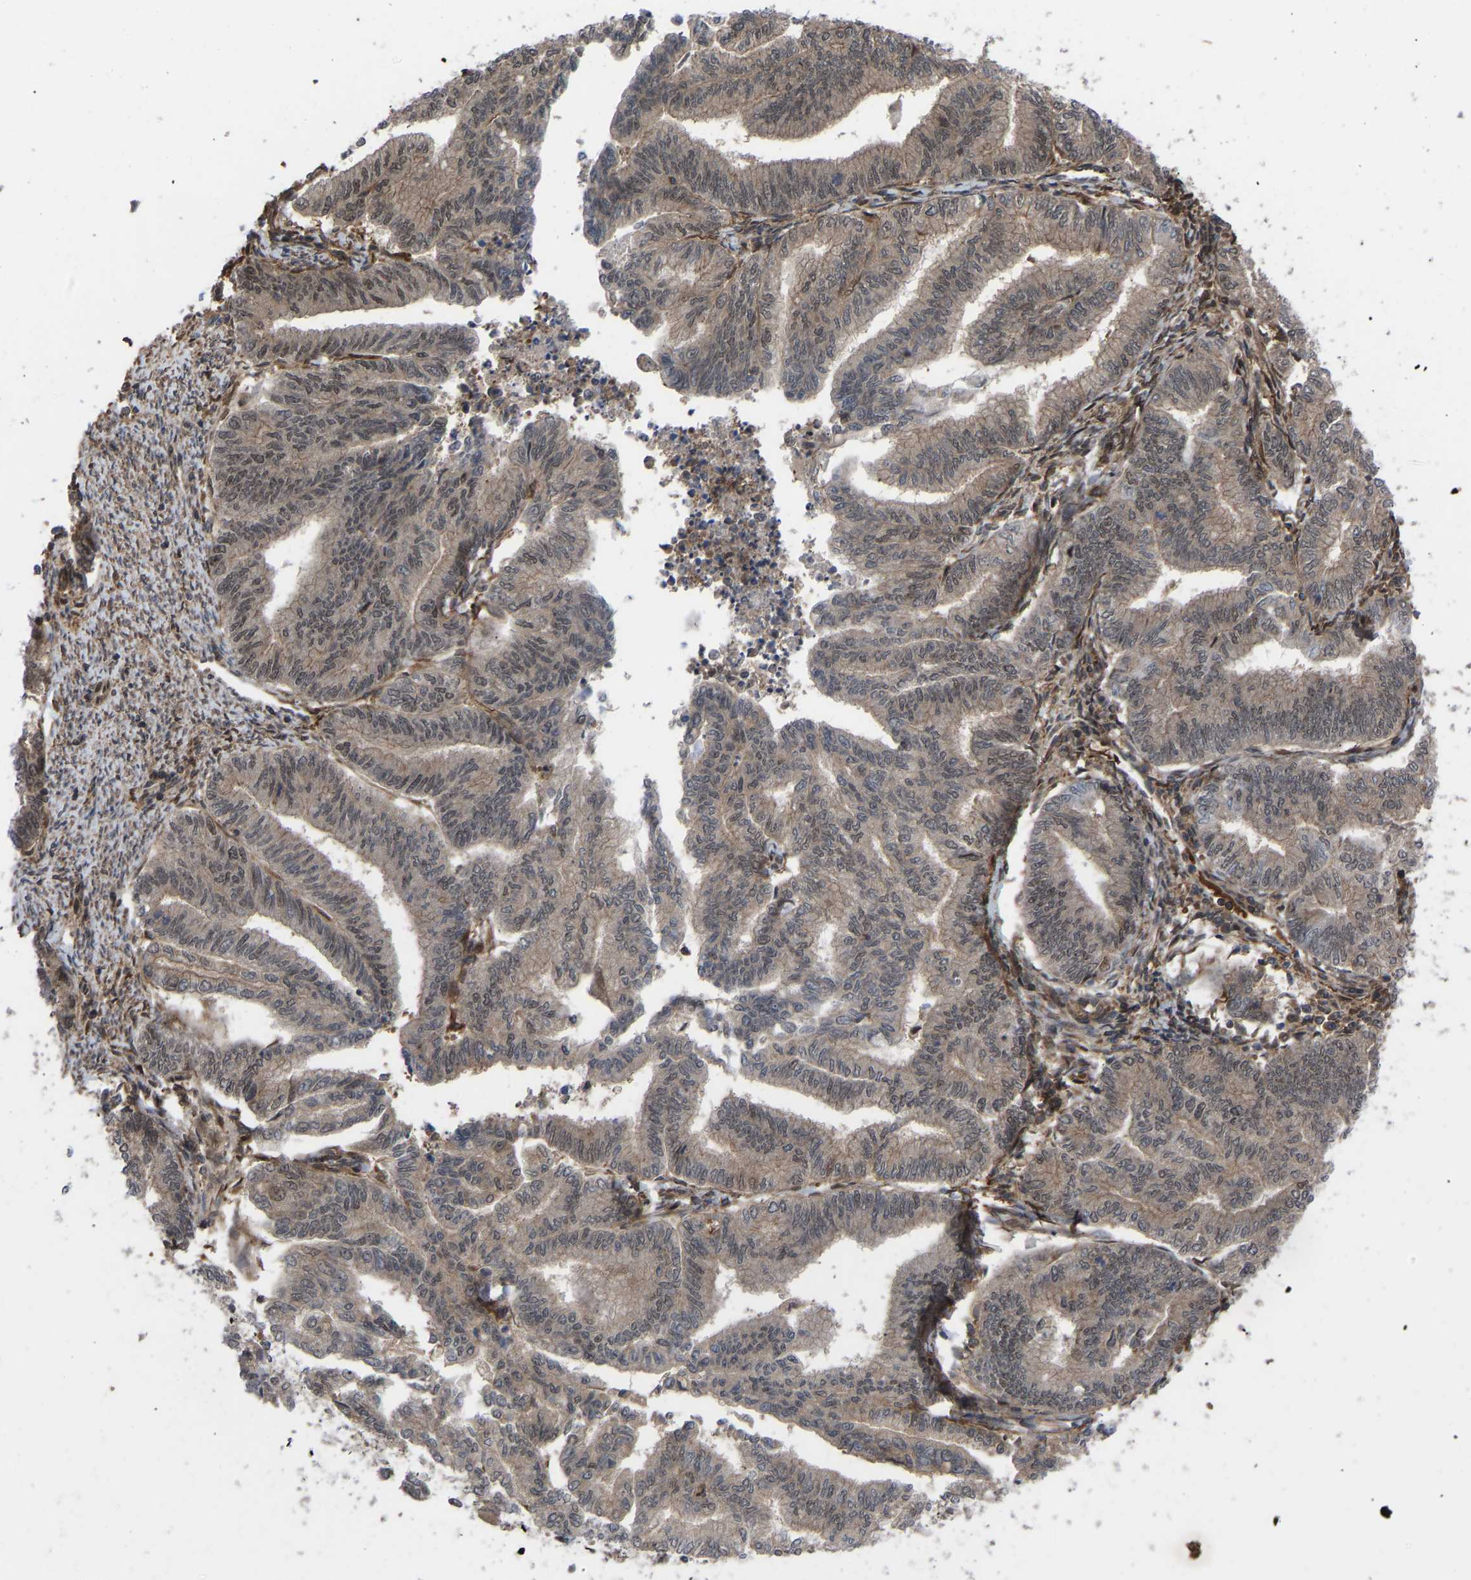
{"staining": {"intensity": "weak", "quantity": ">75%", "location": "cytoplasmic/membranous,nuclear"}, "tissue": "endometrial cancer", "cell_type": "Tumor cells", "image_type": "cancer", "snomed": [{"axis": "morphology", "description": "Adenocarcinoma, NOS"}, {"axis": "topography", "description": "Endometrium"}], "caption": "Tumor cells demonstrate weak cytoplasmic/membranous and nuclear staining in about >75% of cells in endometrial cancer (adenocarcinoma).", "gene": "CYP7B1", "patient": {"sex": "female", "age": 79}}